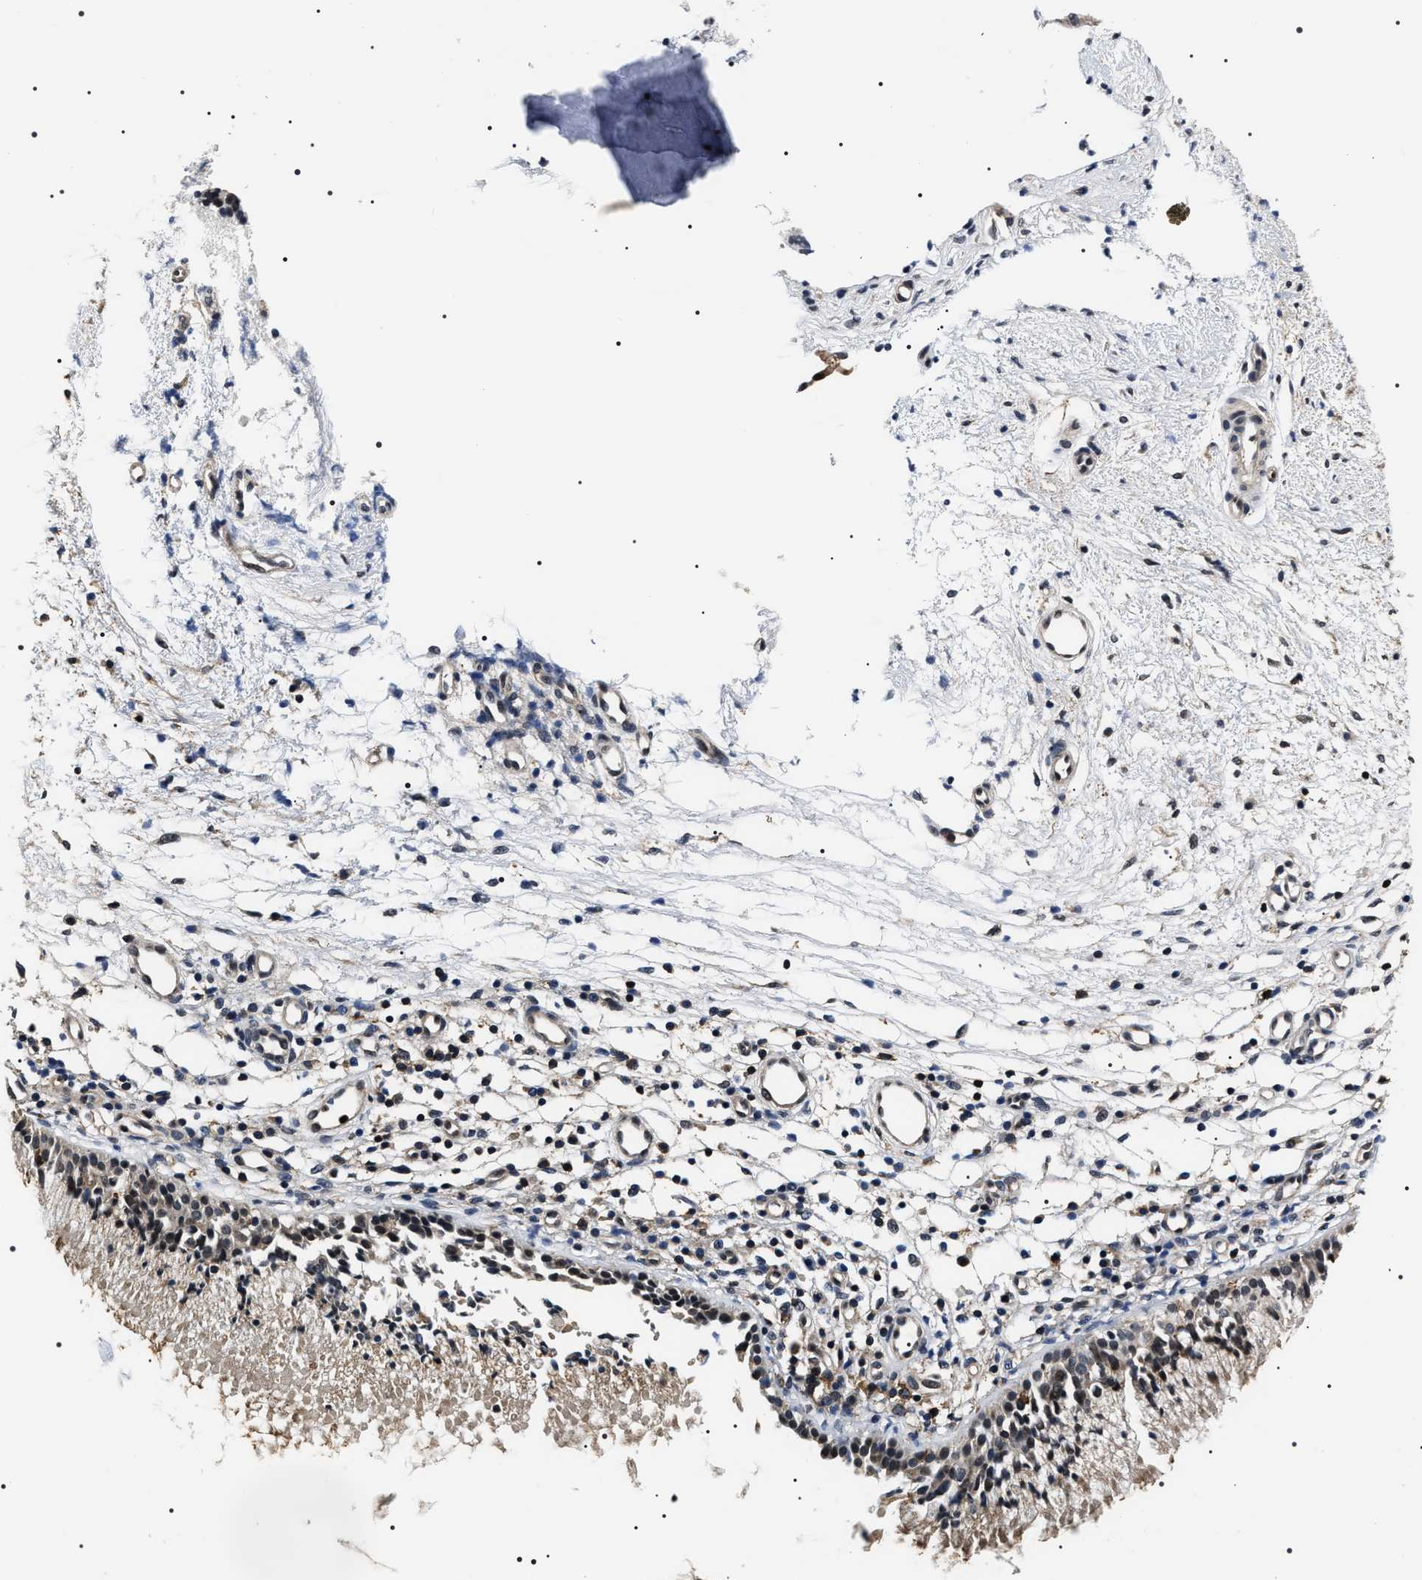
{"staining": {"intensity": "moderate", "quantity": "<25%", "location": "cytoplasmic/membranous,nuclear"}, "tissue": "nasopharynx", "cell_type": "Respiratory epithelial cells", "image_type": "normal", "snomed": [{"axis": "morphology", "description": "Normal tissue, NOS"}, {"axis": "topography", "description": "Nasopharynx"}], "caption": "This histopathology image shows immunohistochemistry staining of unremarkable nasopharynx, with low moderate cytoplasmic/membranous,nuclear positivity in approximately <25% of respiratory epithelial cells.", "gene": "SIPA1", "patient": {"sex": "male", "age": 21}}